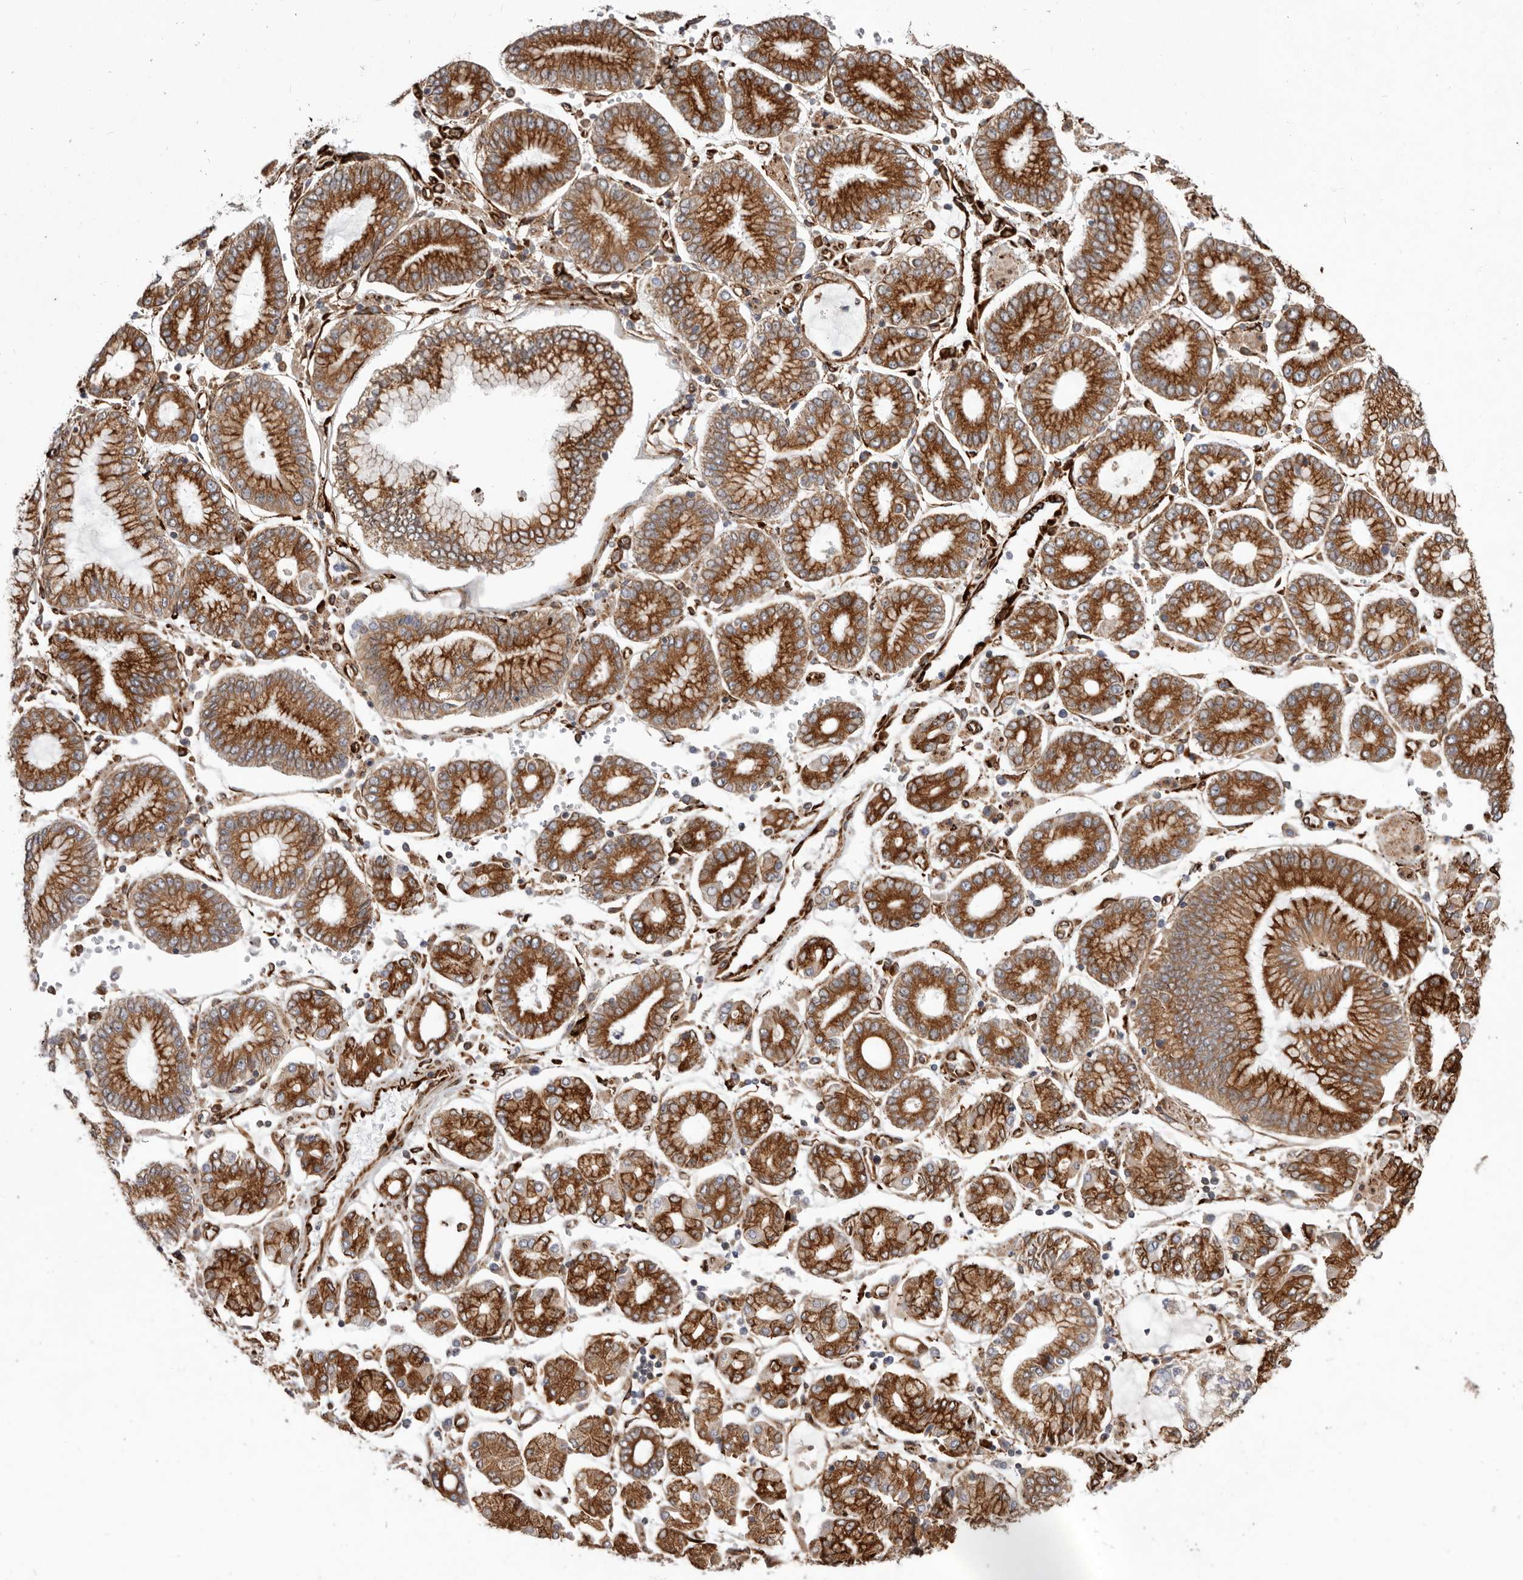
{"staining": {"intensity": "strong", "quantity": ">75%", "location": "cytoplasmic/membranous"}, "tissue": "stomach cancer", "cell_type": "Tumor cells", "image_type": "cancer", "snomed": [{"axis": "morphology", "description": "Adenocarcinoma, NOS"}, {"axis": "topography", "description": "Stomach"}], "caption": "Immunohistochemistry of stomach adenocarcinoma demonstrates high levels of strong cytoplasmic/membranous positivity in about >75% of tumor cells.", "gene": "WDTC1", "patient": {"sex": "male", "age": 76}}